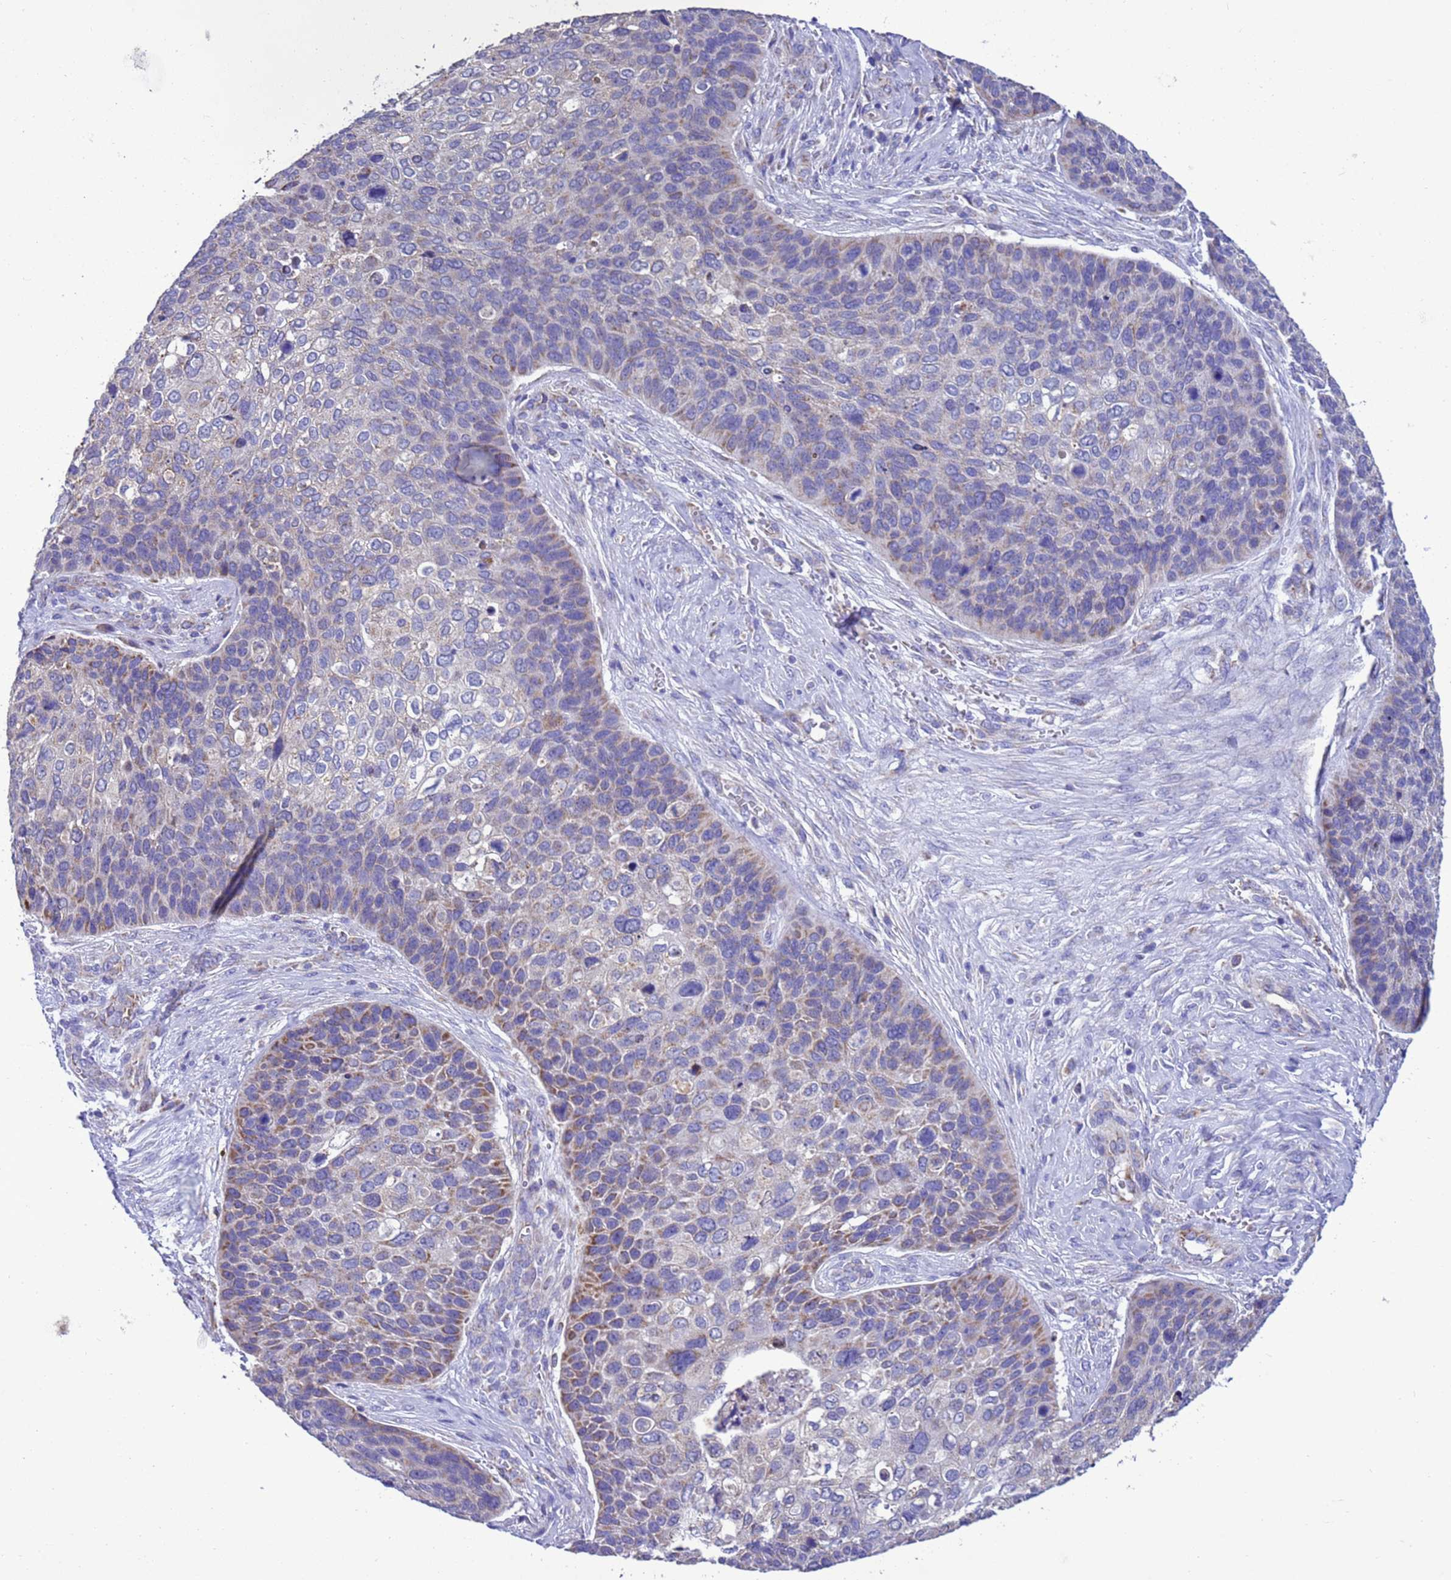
{"staining": {"intensity": "moderate", "quantity": "<25%", "location": "cytoplasmic/membranous"}, "tissue": "skin cancer", "cell_type": "Tumor cells", "image_type": "cancer", "snomed": [{"axis": "morphology", "description": "Basal cell carcinoma"}, {"axis": "topography", "description": "Skin"}], "caption": "Skin basal cell carcinoma tissue demonstrates moderate cytoplasmic/membranous positivity in approximately <25% of tumor cells, visualized by immunohistochemistry. (DAB (3,3'-diaminobenzidine) IHC, brown staining for protein, blue staining for nuclei).", "gene": "CCDC191", "patient": {"sex": "female", "age": 74}}